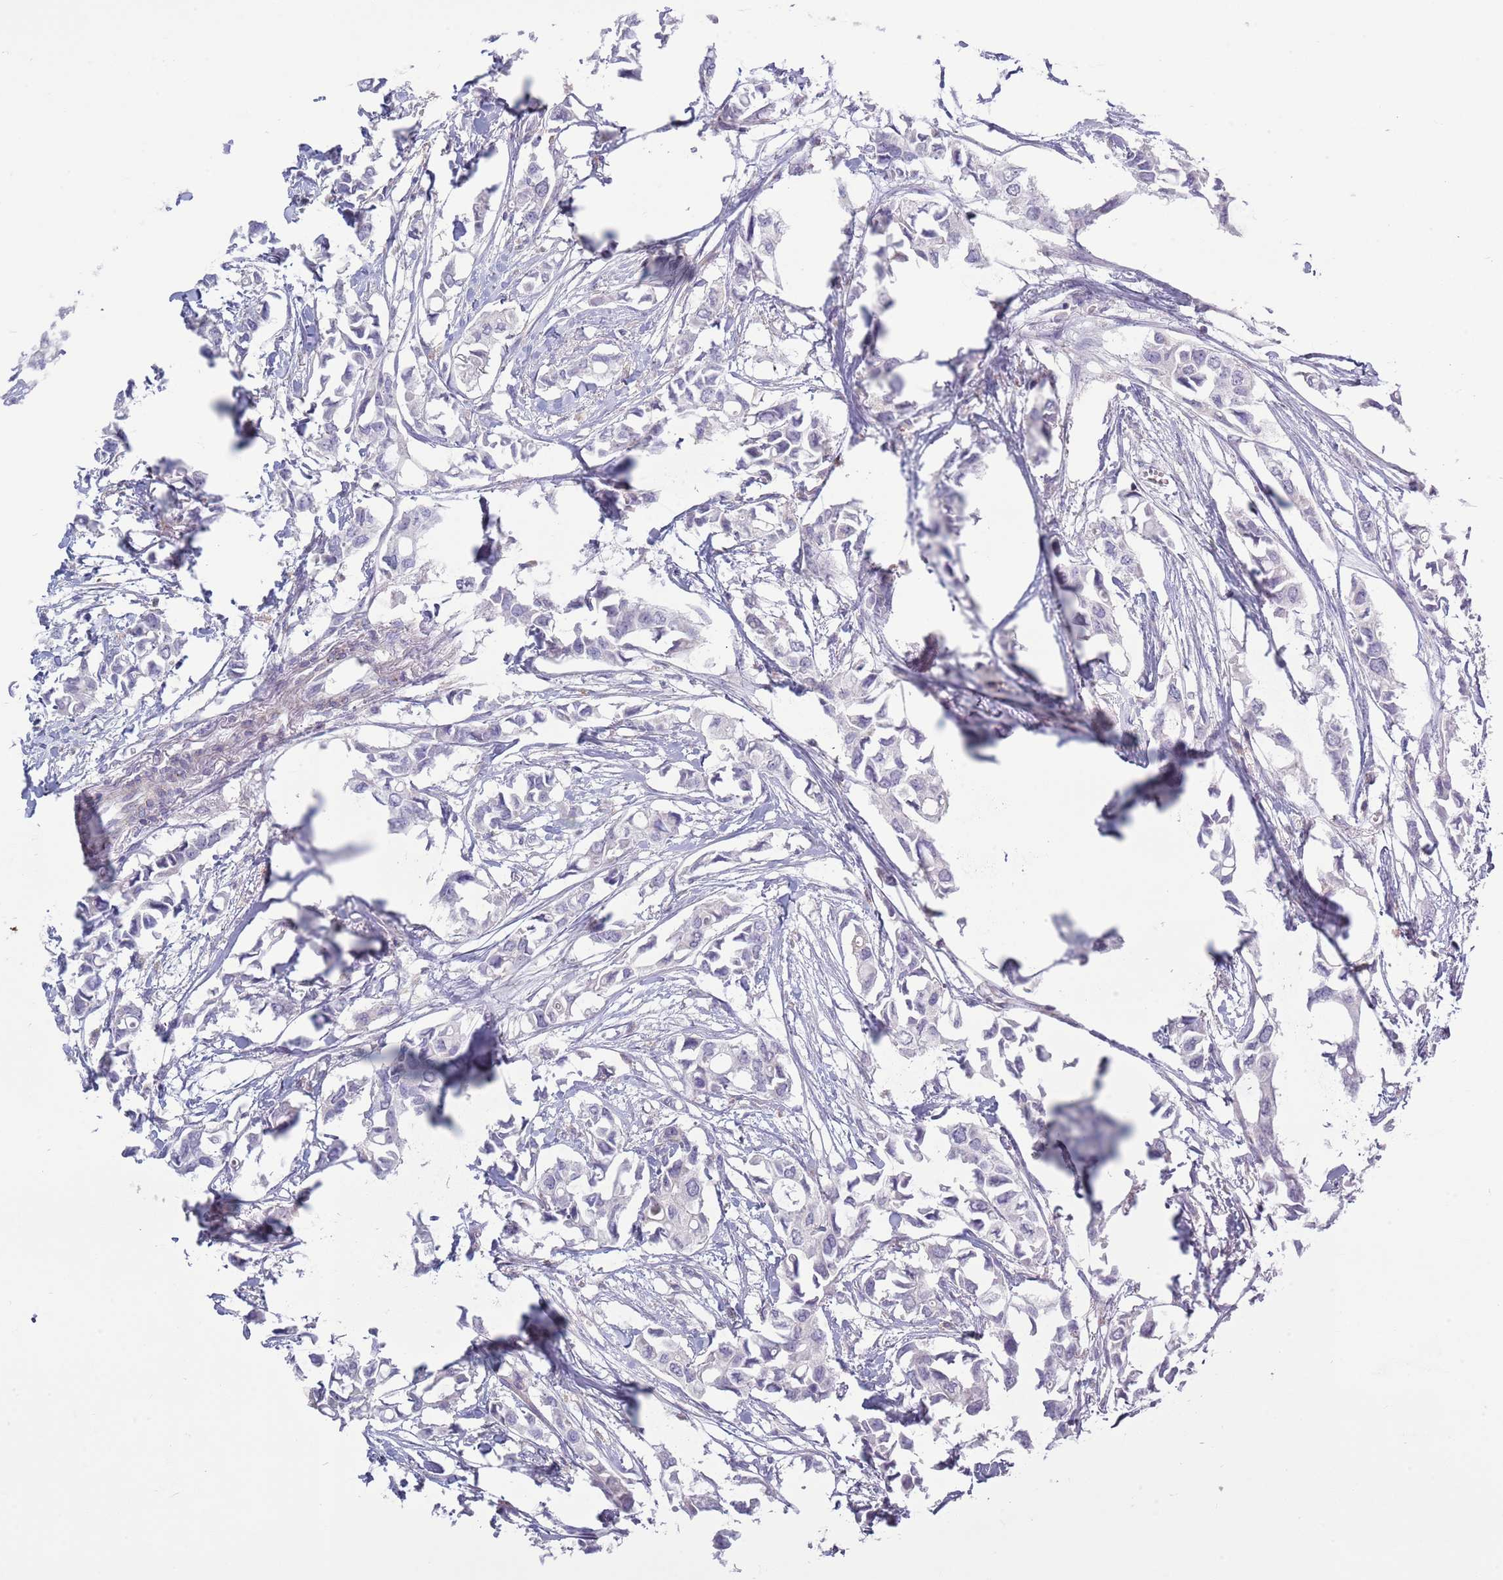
{"staining": {"intensity": "negative", "quantity": "none", "location": "none"}, "tissue": "breast cancer", "cell_type": "Tumor cells", "image_type": "cancer", "snomed": [{"axis": "morphology", "description": "Duct carcinoma"}, {"axis": "topography", "description": "Breast"}], "caption": "DAB immunohistochemical staining of human breast cancer (intraductal carcinoma) shows no significant positivity in tumor cells.", "gene": "ACSBG1", "patient": {"sex": "female", "age": 41}}